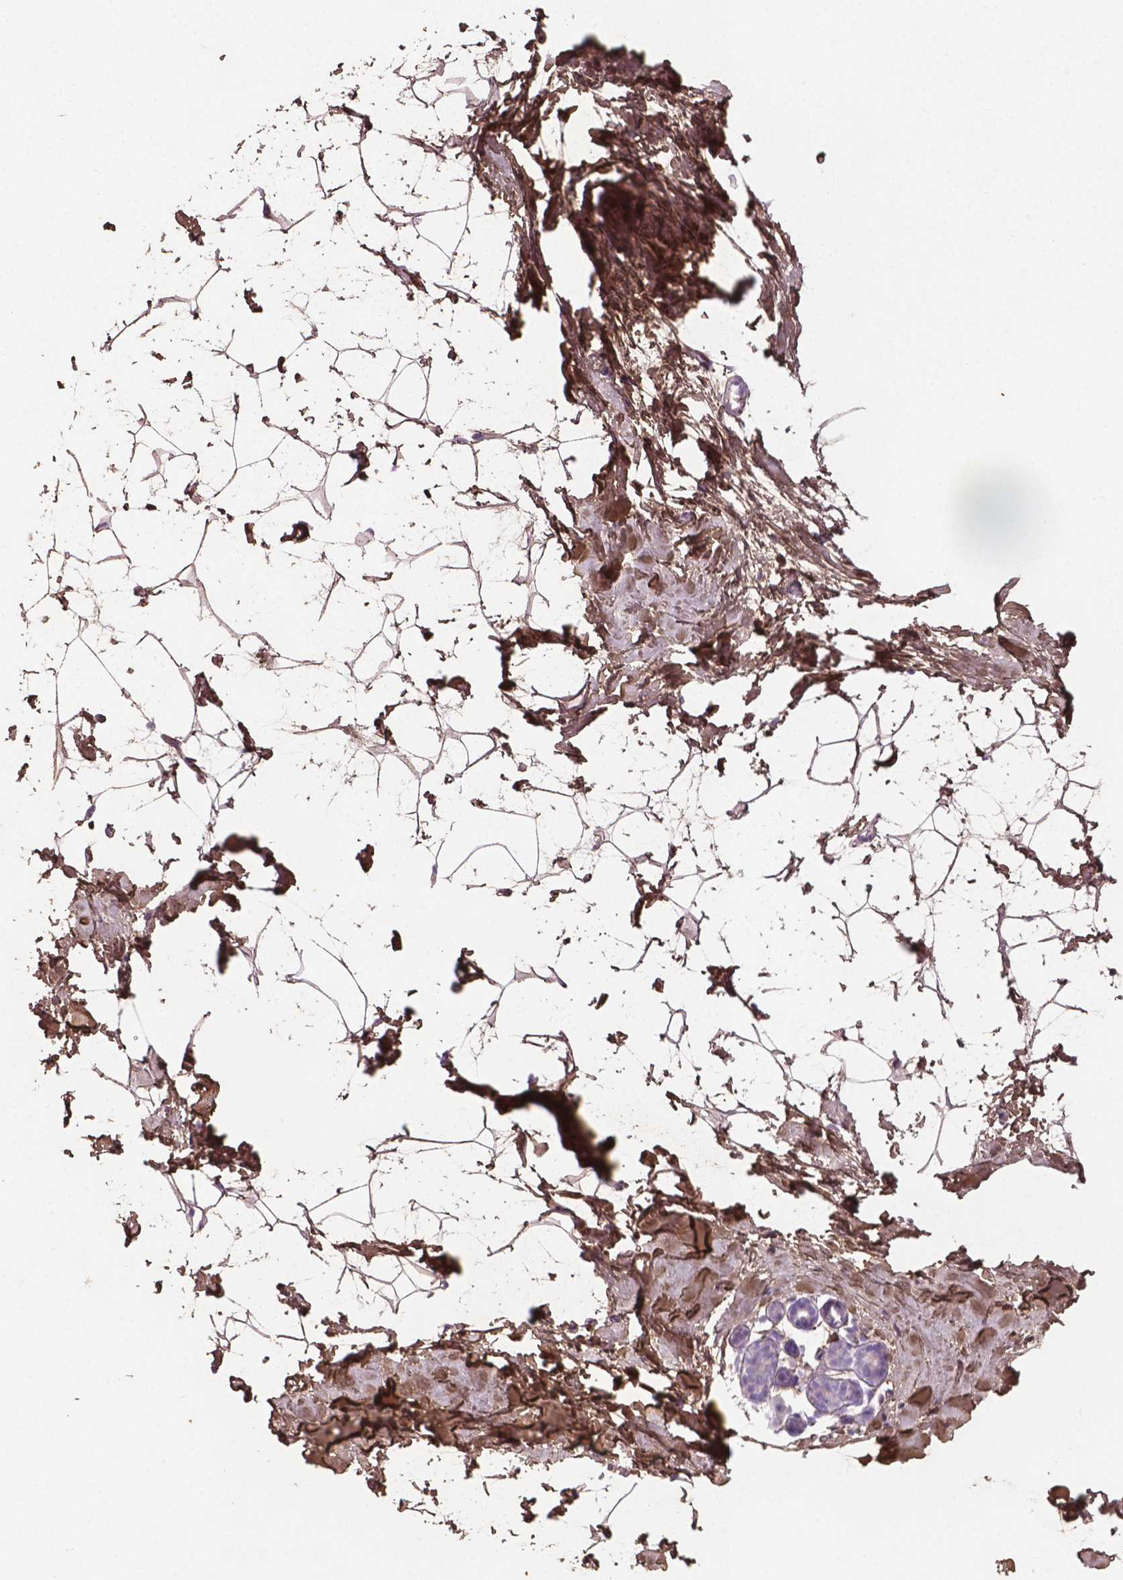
{"staining": {"intensity": "weak", "quantity": ">75%", "location": "cytoplasmic/membranous,nuclear"}, "tissue": "breast", "cell_type": "Adipocytes", "image_type": "normal", "snomed": [{"axis": "morphology", "description": "Normal tissue, NOS"}, {"axis": "topography", "description": "Breast"}], "caption": "IHC micrograph of normal breast stained for a protein (brown), which exhibits low levels of weak cytoplasmic/membranous,nuclear staining in approximately >75% of adipocytes.", "gene": "DLG2", "patient": {"sex": "female", "age": 32}}